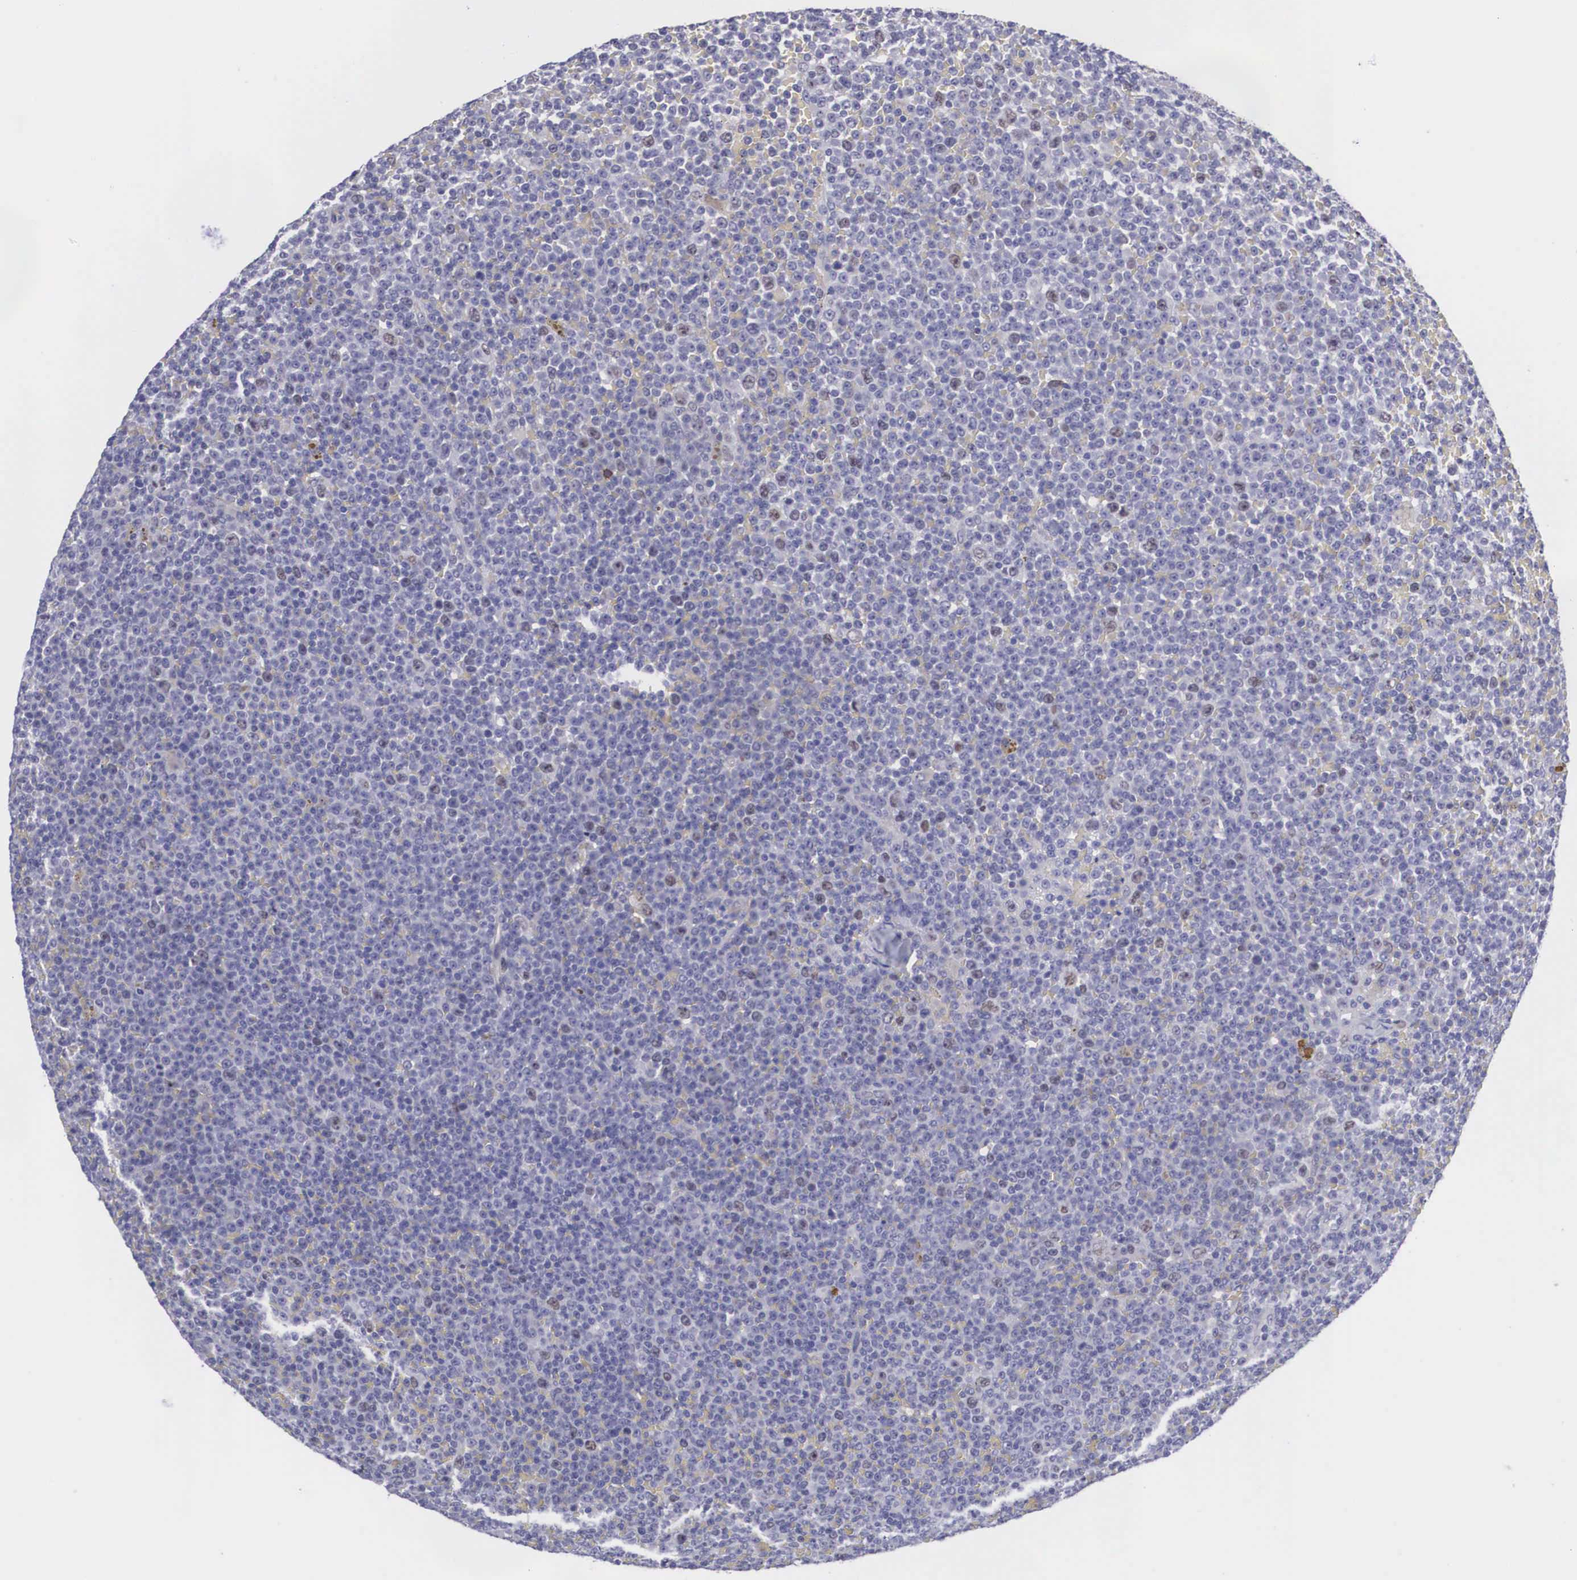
{"staining": {"intensity": "negative", "quantity": "none", "location": "none"}, "tissue": "lymphoma", "cell_type": "Tumor cells", "image_type": "cancer", "snomed": [{"axis": "morphology", "description": "Malignant lymphoma, non-Hodgkin's type, Low grade"}, {"axis": "topography", "description": "Lymph node"}], "caption": "DAB (3,3'-diaminobenzidine) immunohistochemical staining of human lymphoma exhibits no significant staining in tumor cells. The staining is performed using DAB brown chromogen with nuclei counter-stained in using hematoxylin.", "gene": "MAST4", "patient": {"sex": "male", "age": 50}}